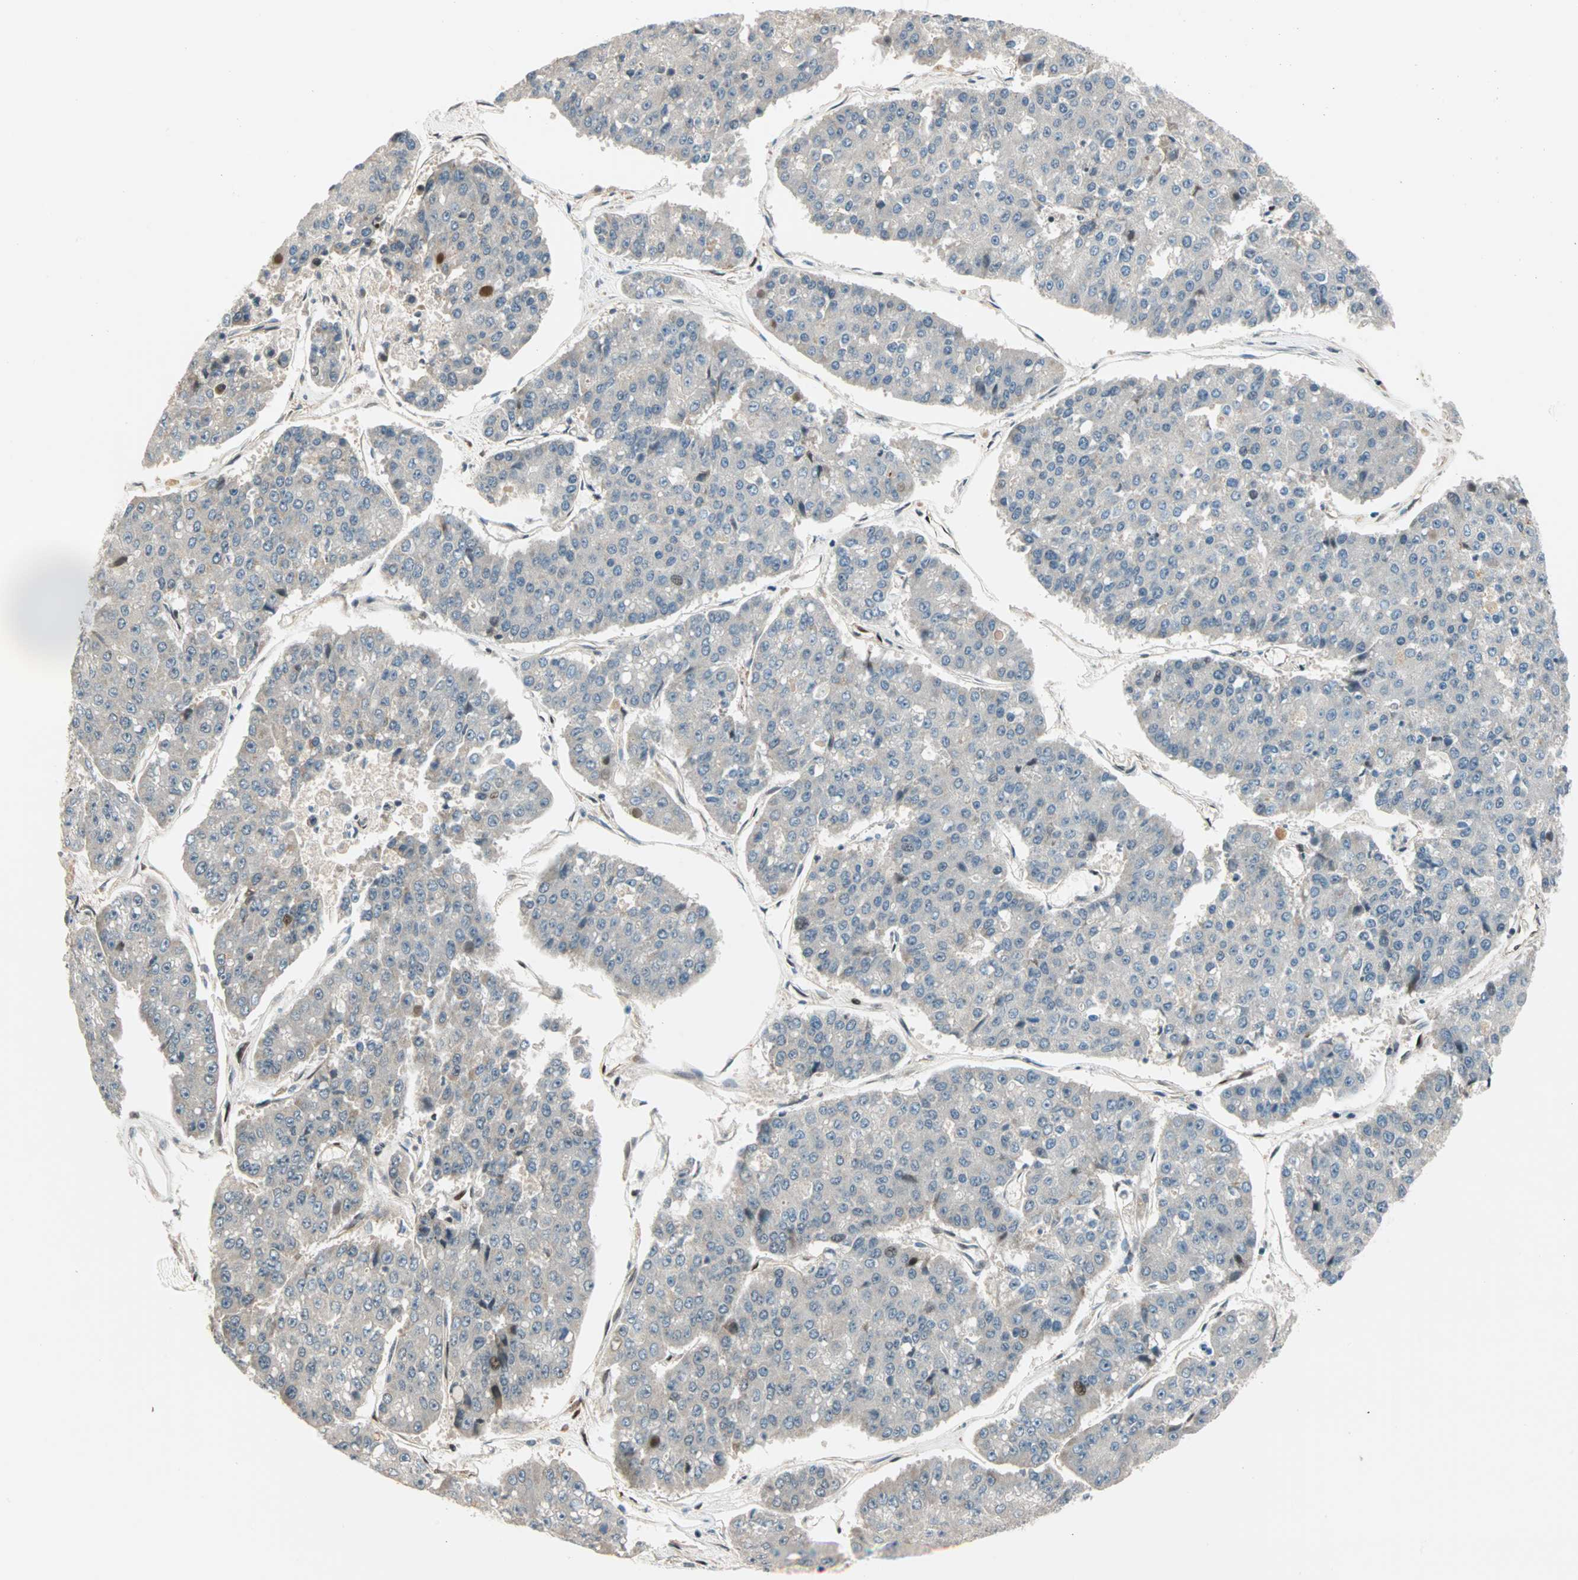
{"staining": {"intensity": "weak", "quantity": "25%-75%", "location": "cytoplasmic/membranous"}, "tissue": "pancreatic cancer", "cell_type": "Tumor cells", "image_type": "cancer", "snomed": [{"axis": "morphology", "description": "Adenocarcinoma, NOS"}, {"axis": "topography", "description": "Pancreas"}], "caption": "A micrograph of human pancreatic cancer (adenocarcinoma) stained for a protein demonstrates weak cytoplasmic/membranous brown staining in tumor cells. (Stains: DAB in brown, nuclei in blue, Microscopy: brightfield microscopy at high magnification).", "gene": "HECW1", "patient": {"sex": "male", "age": 50}}